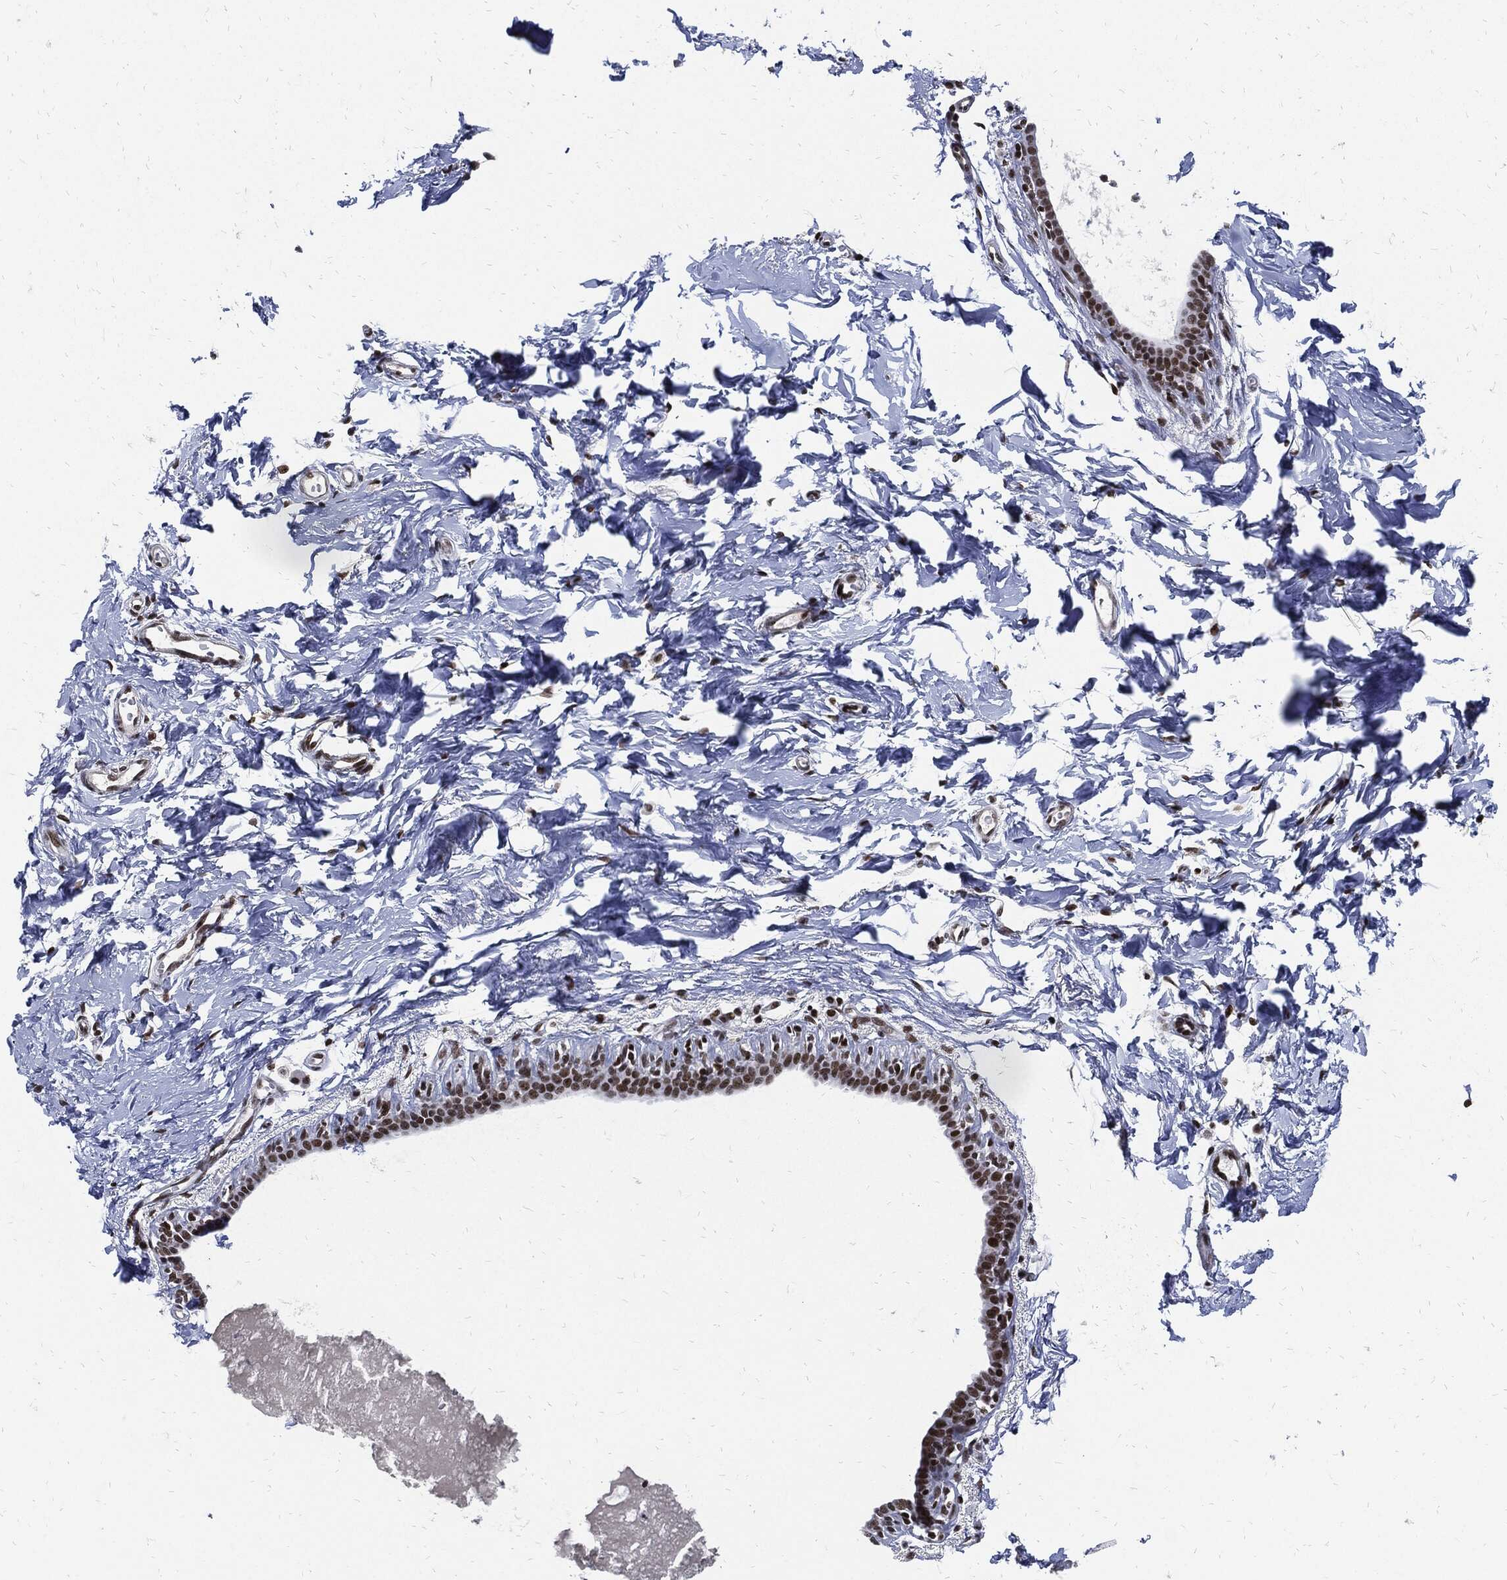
{"staining": {"intensity": "negative", "quantity": "none", "location": "none"}, "tissue": "breast", "cell_type": "Adipocytes", "image_type": "normal", "snomed": [{"axis": "morphology", "description": "Normal tissue, NOS"}, {"axis": "topography", "description": "Breast"}], "caption": "Protein analysis of benign breast shows no significant expression in adipocytes.", "gene": "TERF2", "patient": {"sex": "female", "age": 37}}